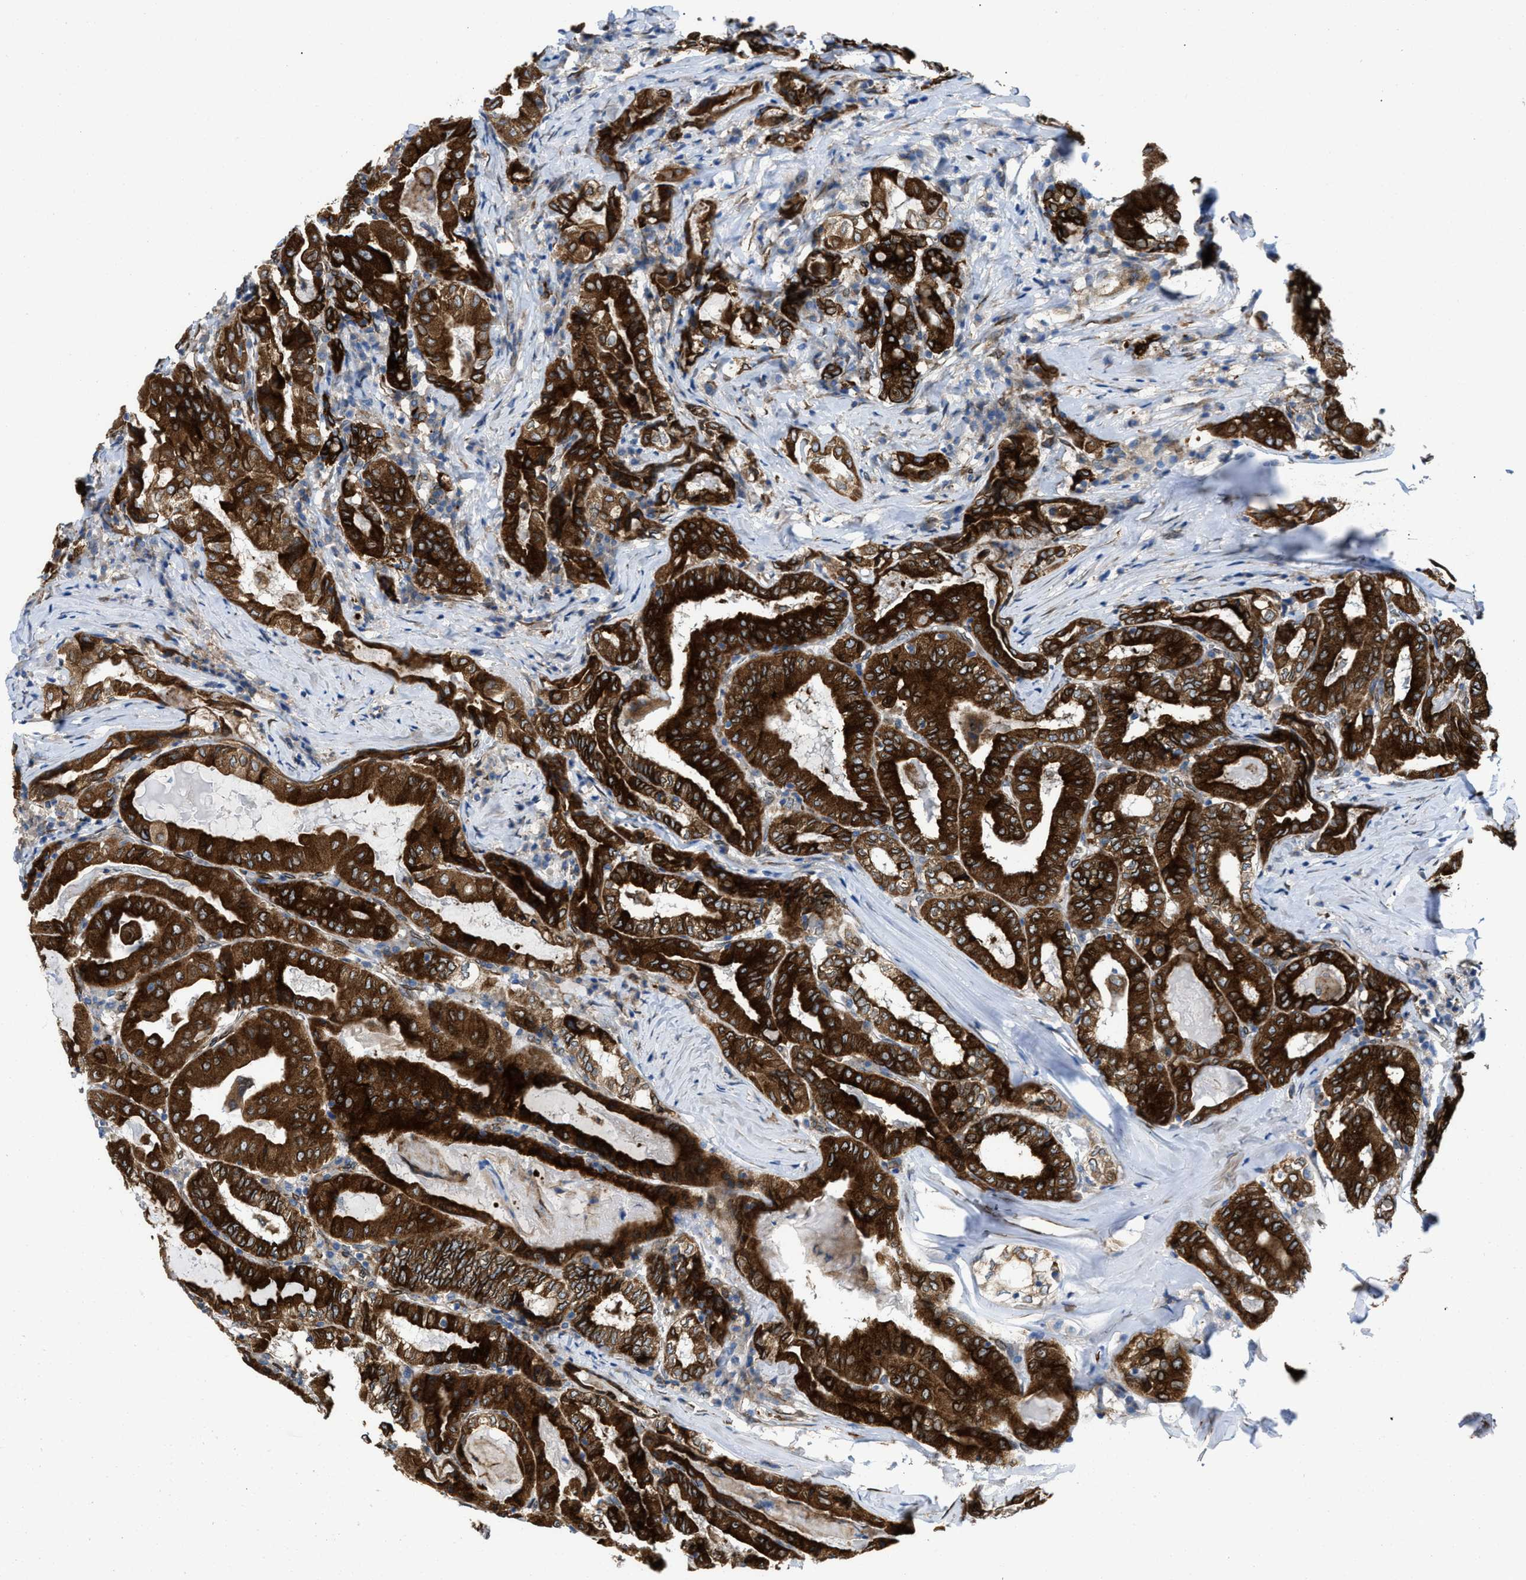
{"staining": {"intensity": "strong", "quantity": ">75%", "location": "cytoplasmic/membranous"}, "tissue": "thyroid cancer", "cell_type": "Tumor cells", "image_type": "cancer", "snomed": [{"axis": "morphology", "description": "Papillary adenocarcinoma, NOS"}, {"axis": "topography", "description": "Thyroid gland"}], "caption": "Immunohistochemical staining of human thyroid papillary adenocarcinoma demonstrates high levels of strong cytoplasmic/membranous protein positivity in about >75% of tumor cells. (DAB (3,3'-diaminobenzidine) IHC, brown staining for protein, blue staining for nuclei).", "gene": "ERLIN2", "patient": {"sex": "female", "age": 42}}